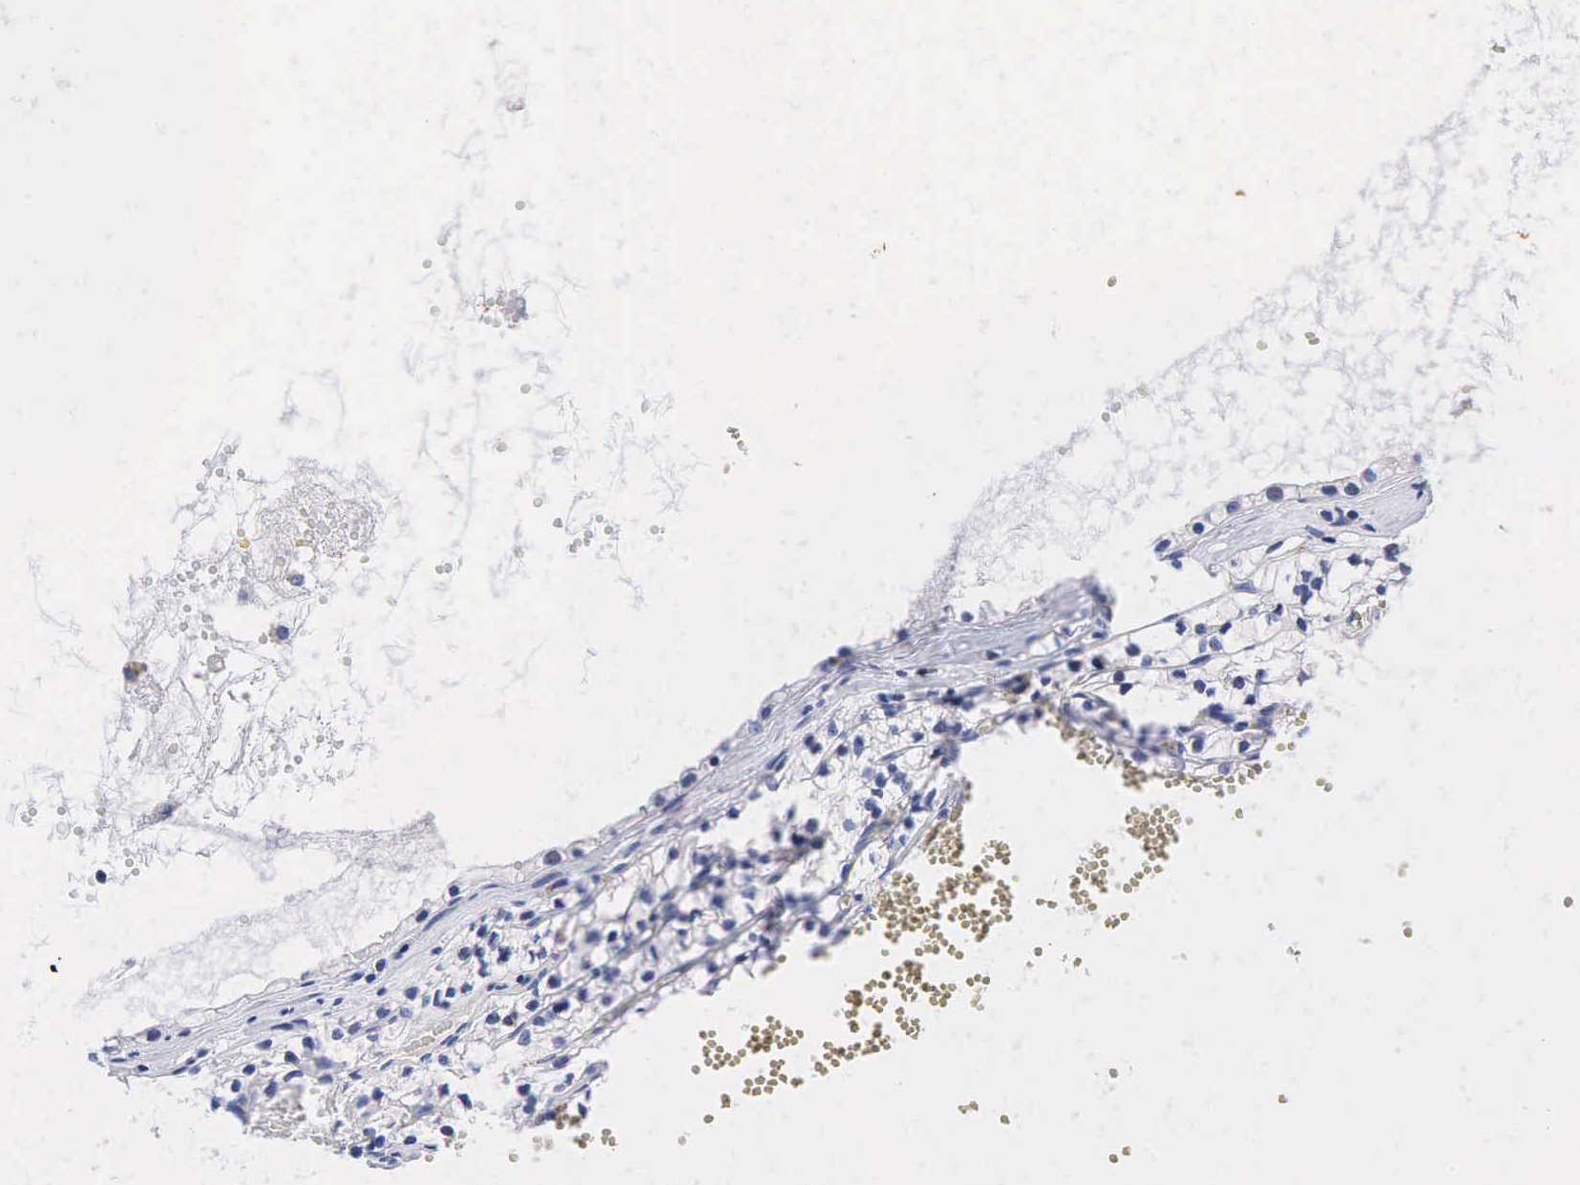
{"staining": {"intensity": "negative", "quantity": "none", "location": "none"}, "tissue": "renal cancer", "cell_type": "Tumor cells", "image_type": "cancer", "snomed": [{"axis": "morphology", "description": "Adenocarcinoma, NOS"}, {"axis": "topography", "description": "Kidney"}], "caption": "Tumor cells are negative for protein expression in human renal adenocarcinoma.", "gene": "SYP", "patient": {"sex": "male", "age": 61}}